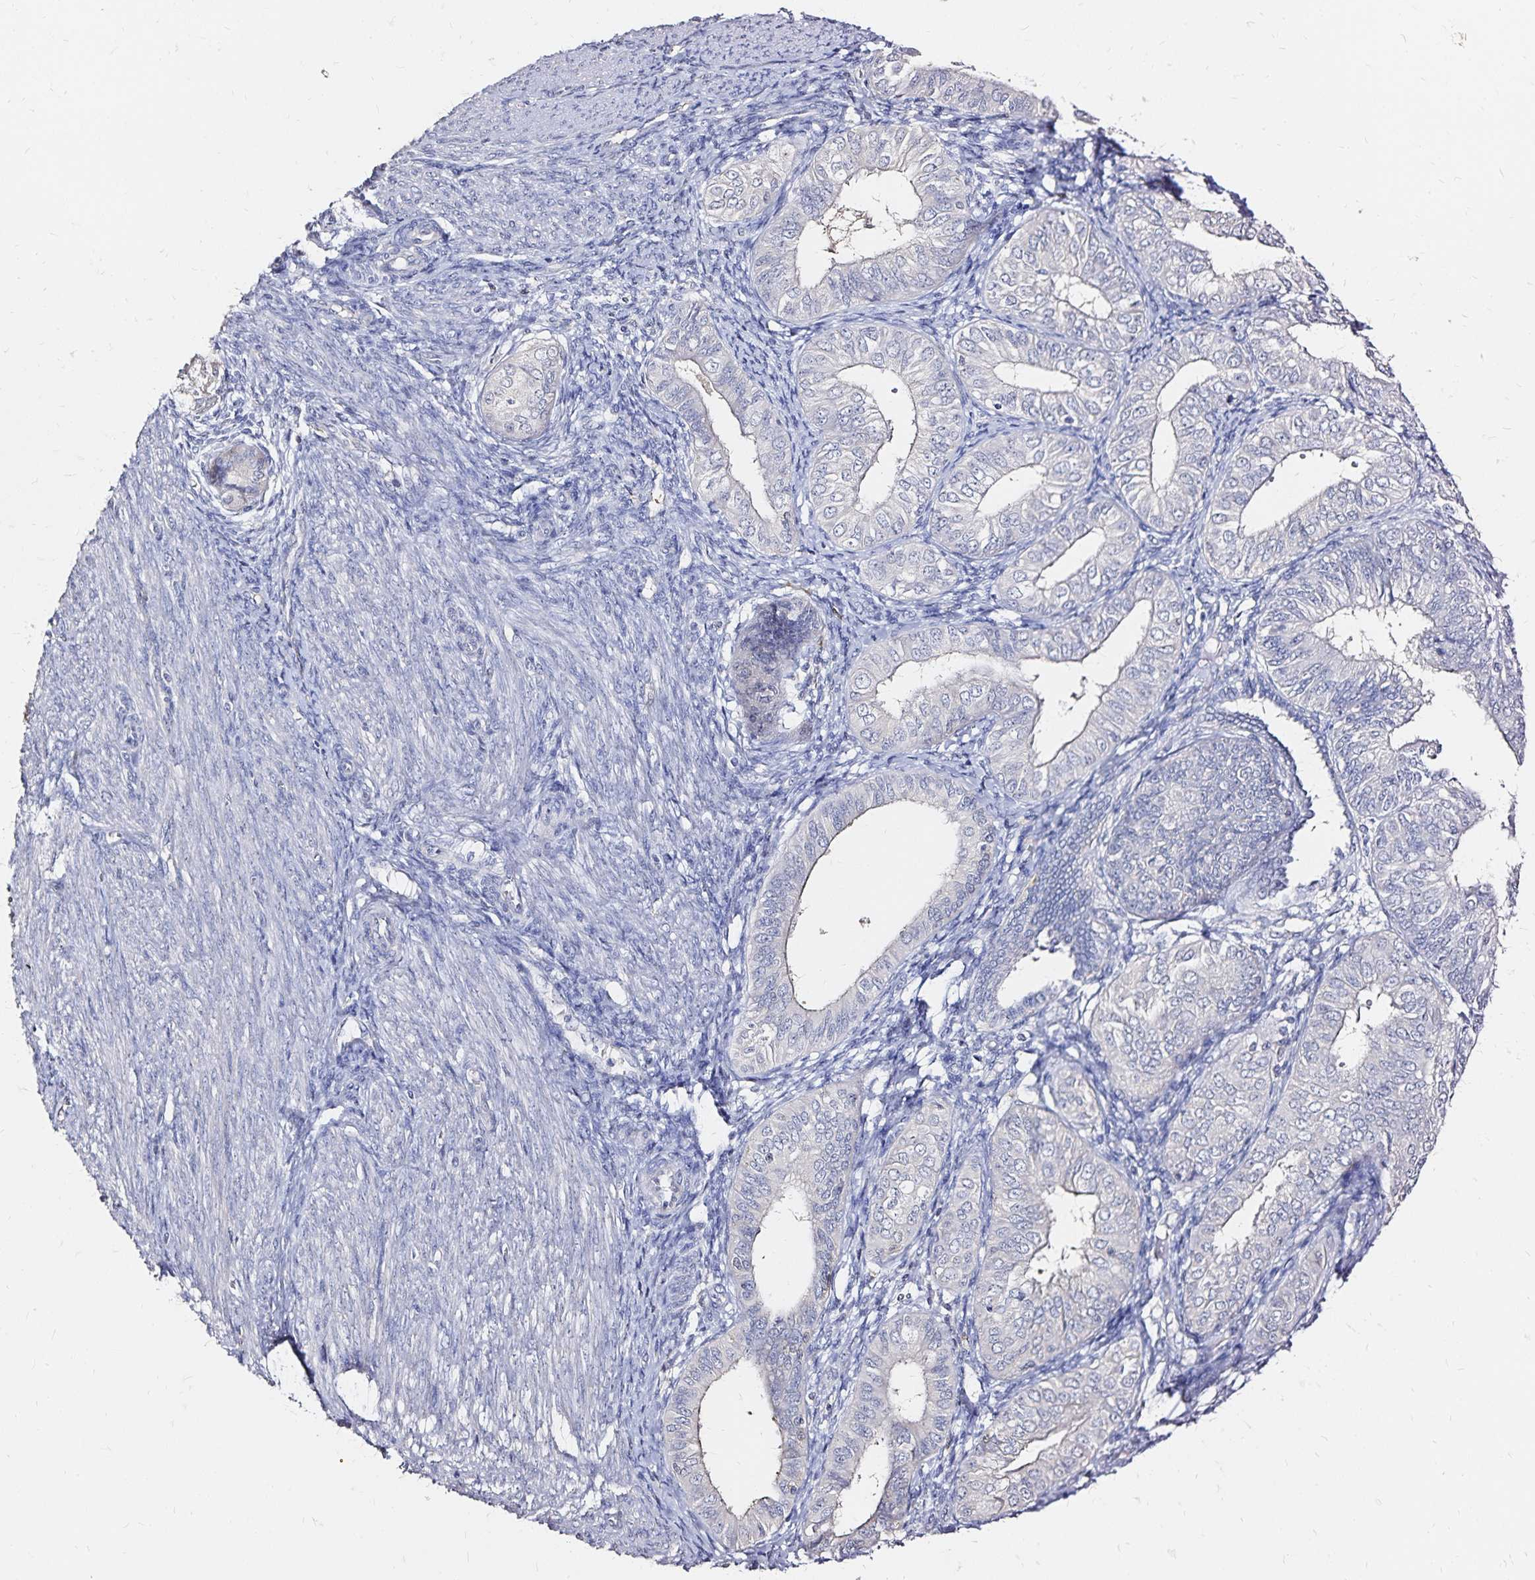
{"staining": {"intensity": "negative", "quantity": "none", "location": "none"}, "tissue": "endometrial cancer", "cell_type": "Tumor cells", "image_type": "cancer", "snomed": [{"axis": "morphology", "description": "Adenocarcinoma, NOS"}, {"axis": "topography", "description": "Endometrium"}], "caption": "Adenocarcinoma (endometrial) was stained to show a protein in brown. There is no significant expression in tumor cells.", "gene": "SLC5A1", "patient": {"sex": "female", "age": 58}}